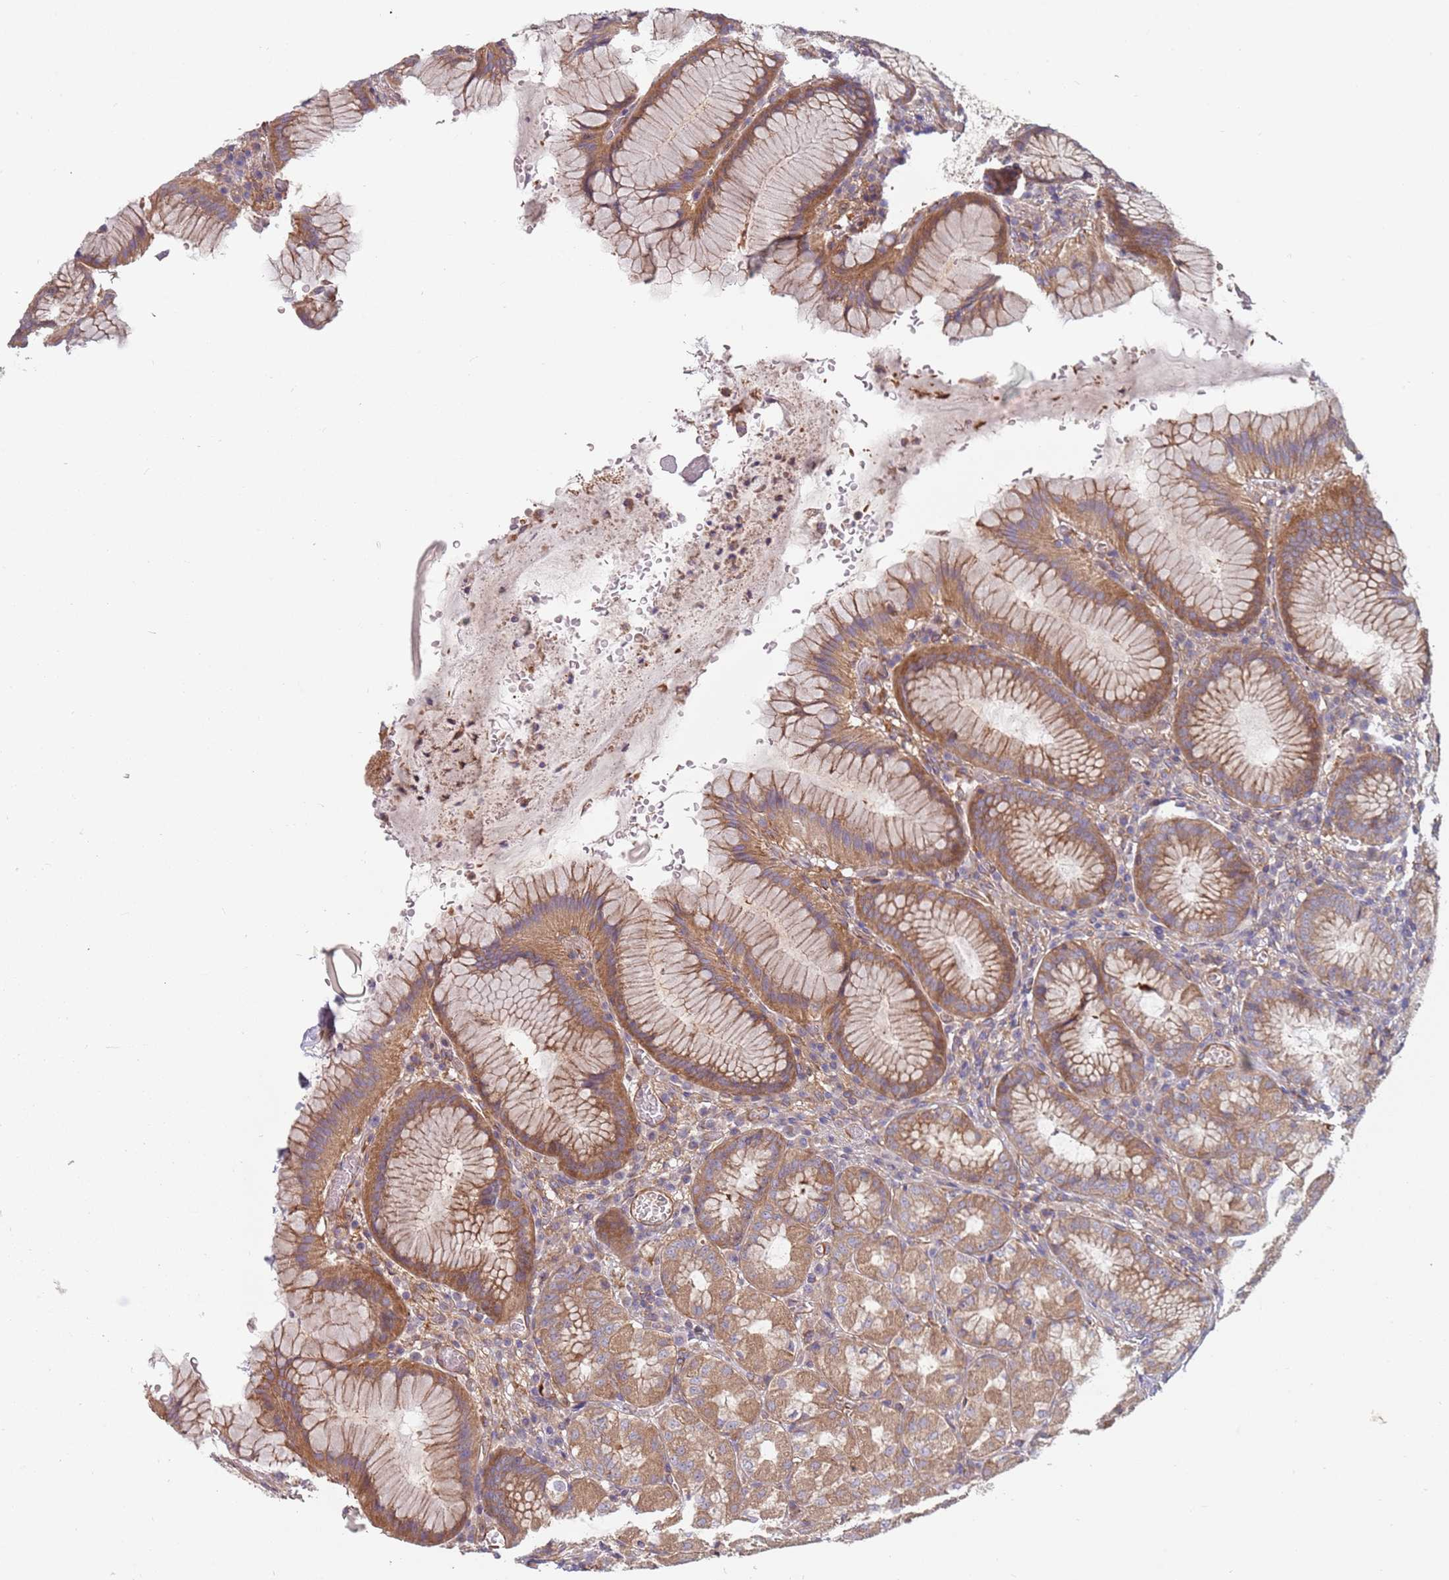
{"staining": {"intensity": "moderate", "quantity": ">75%", "location": "cytoplasmic/membranous"}, "tissue": "stomach", "cell_type": "Glandular cells", "image_type": "normal", "snomed": [{"axis": "morphology", "description": "Normal tissue, NOS"}, {"axis": "topography", "description": "Stomach"}], "caption": "Immunohistochemical staining of unremarkable human stomach demonstrates medium levels of moderate cytoplasmic/membranous expression in approximately >75% of glandular cells.", "gene": "SPDL1", "patient": {"sex": "male", "age": 55}}